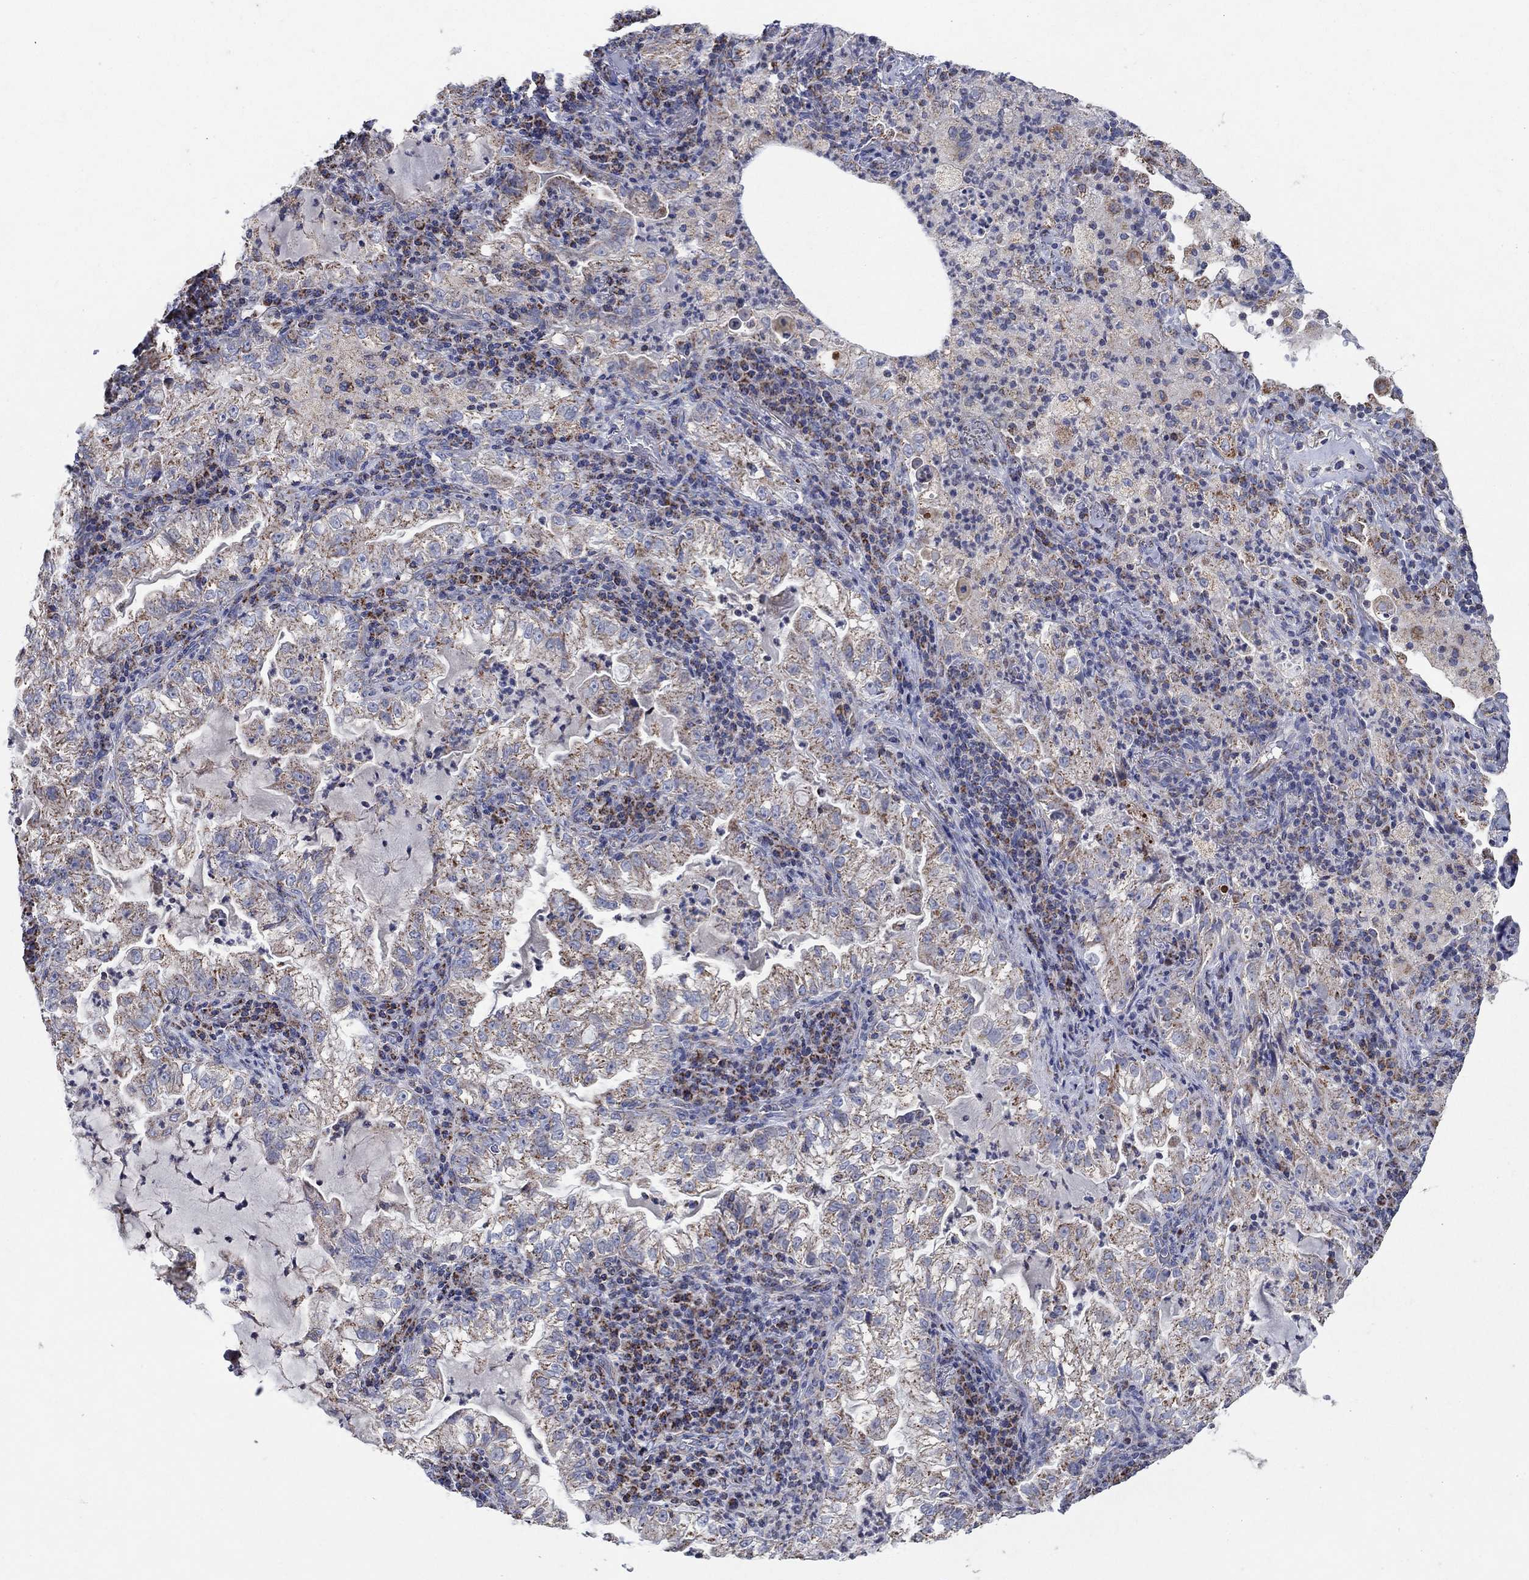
{"staining": {"intensity": "moderate", "quantity": ">75%", "location": "cytoplasmic/membranous"}, "tissue": "lung cancer", "cell_type": "Tumor cells", "image_type": "cancer", "snomed": [{"axis": "morphology", "description": "Adenocarcinoma, NOS"}, {"axis": "topography", "description": "Lung"}], "caption": "Lung cancer (adenocarcinoma) stained with a brown dye exhibits moderate cytoplasmic/membranous positive expression in about >75% of tumor cells.", "gene": "C9orf85", "patient": {"sex": "female", "age": 73}}